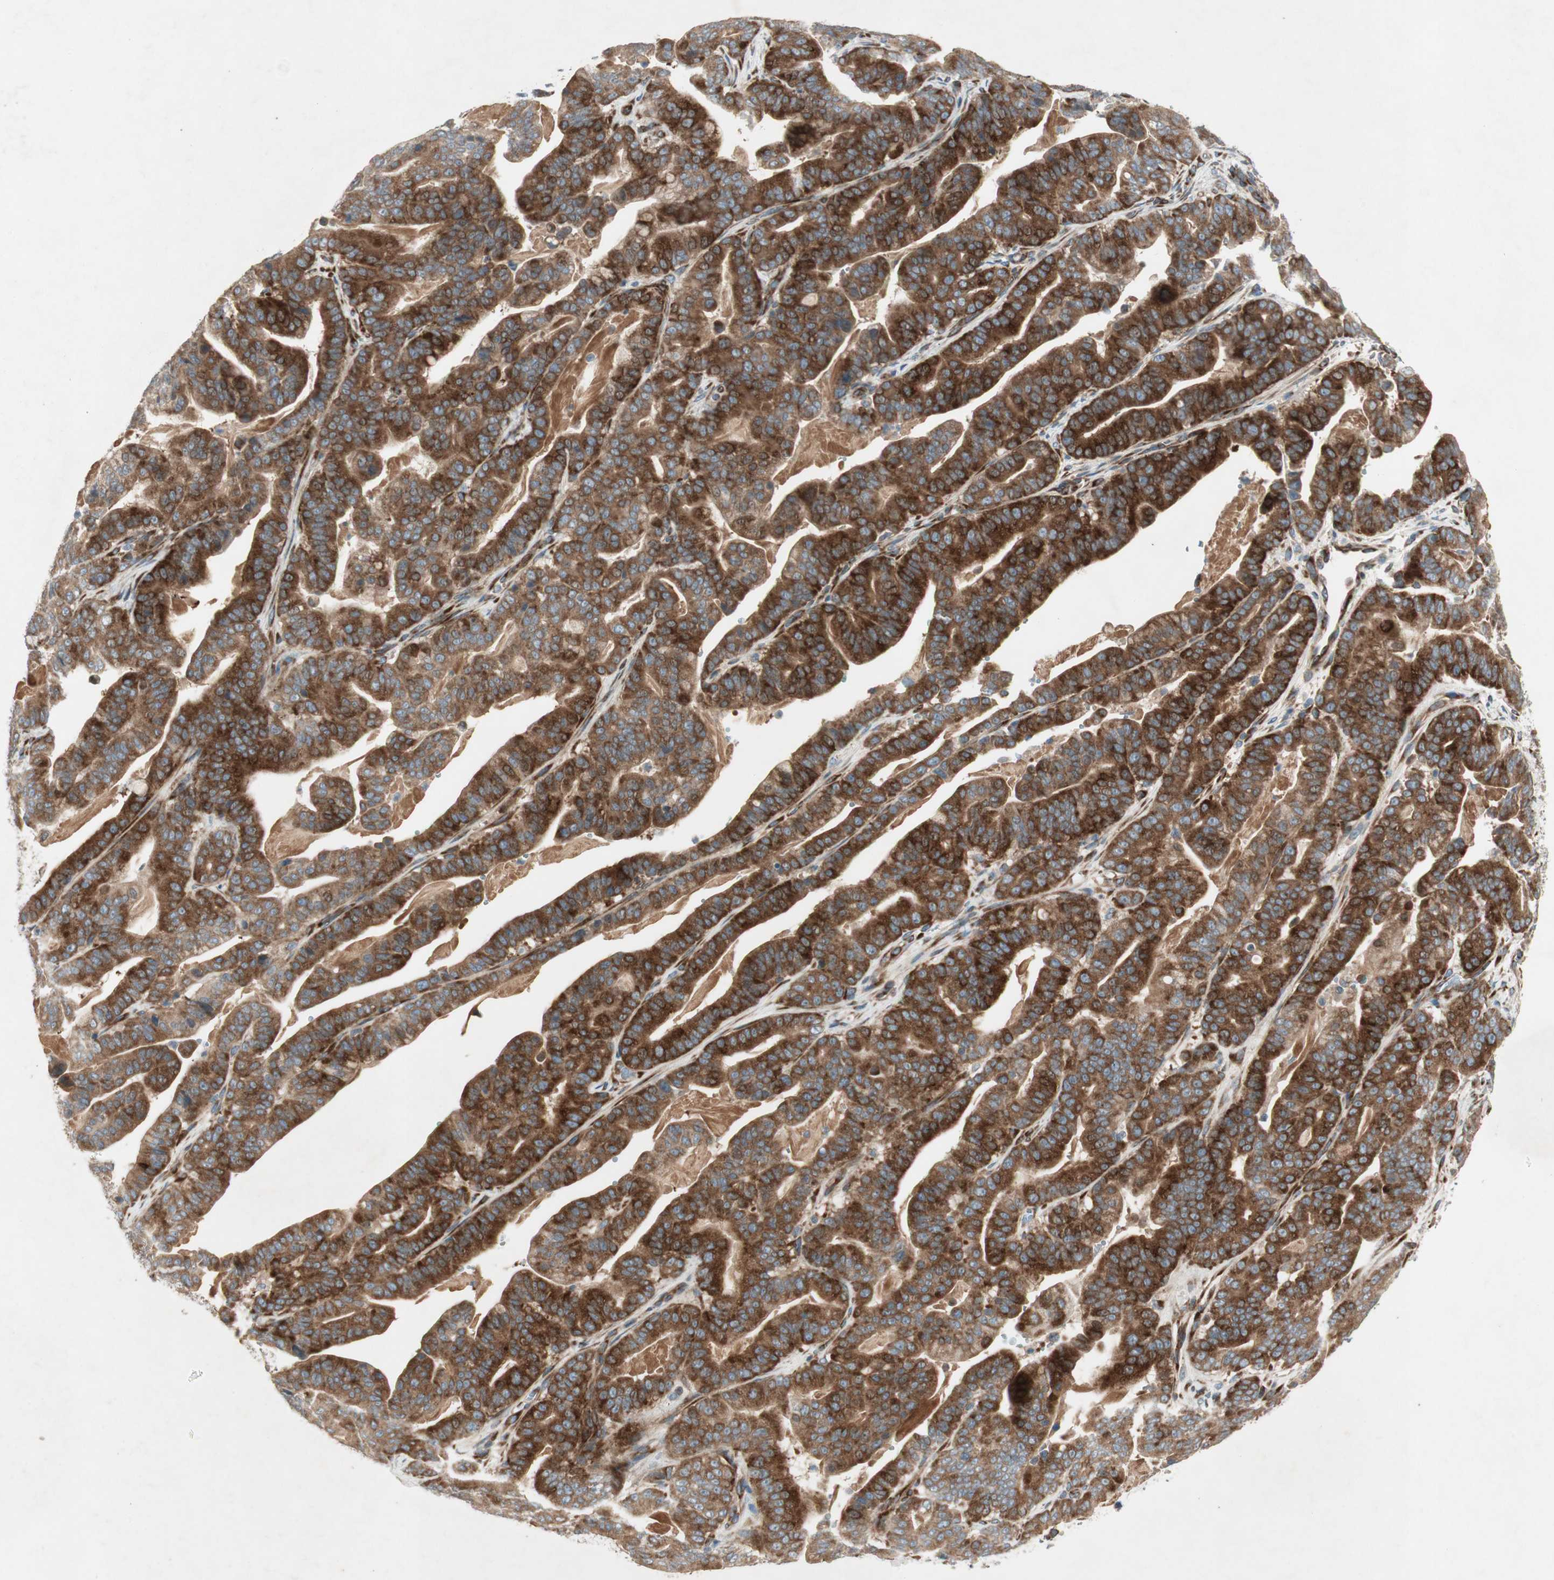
{"staining": {"intensity": "strong", "quantity": ">75%", "location": "cytoplasmic/membranous"}, "tissue": "pancreatic cancer", "cell_type": "Tumor cells", "image_type": "cancer", "snomed": [{"axis": "morphology", "description": "Adenocarcinoma, NOS"}, {"axis": "topography", "description": "Pancreas"}], "caption": "IHC staining of pancreatic adenocarcinoma, which shows high levels of strong cytoplasmic/membranous expression in about >75% of tumor cells indicating strong cytoplasmic/membranous protein expression. The staining was performed using DAB (3,3'-diaminobenzidine) (brown) for protein detection and nuclei were counterstained in hematoxylin (blue).", "gene": "APOO", "patient": {"sex": "male", "age": 63}}